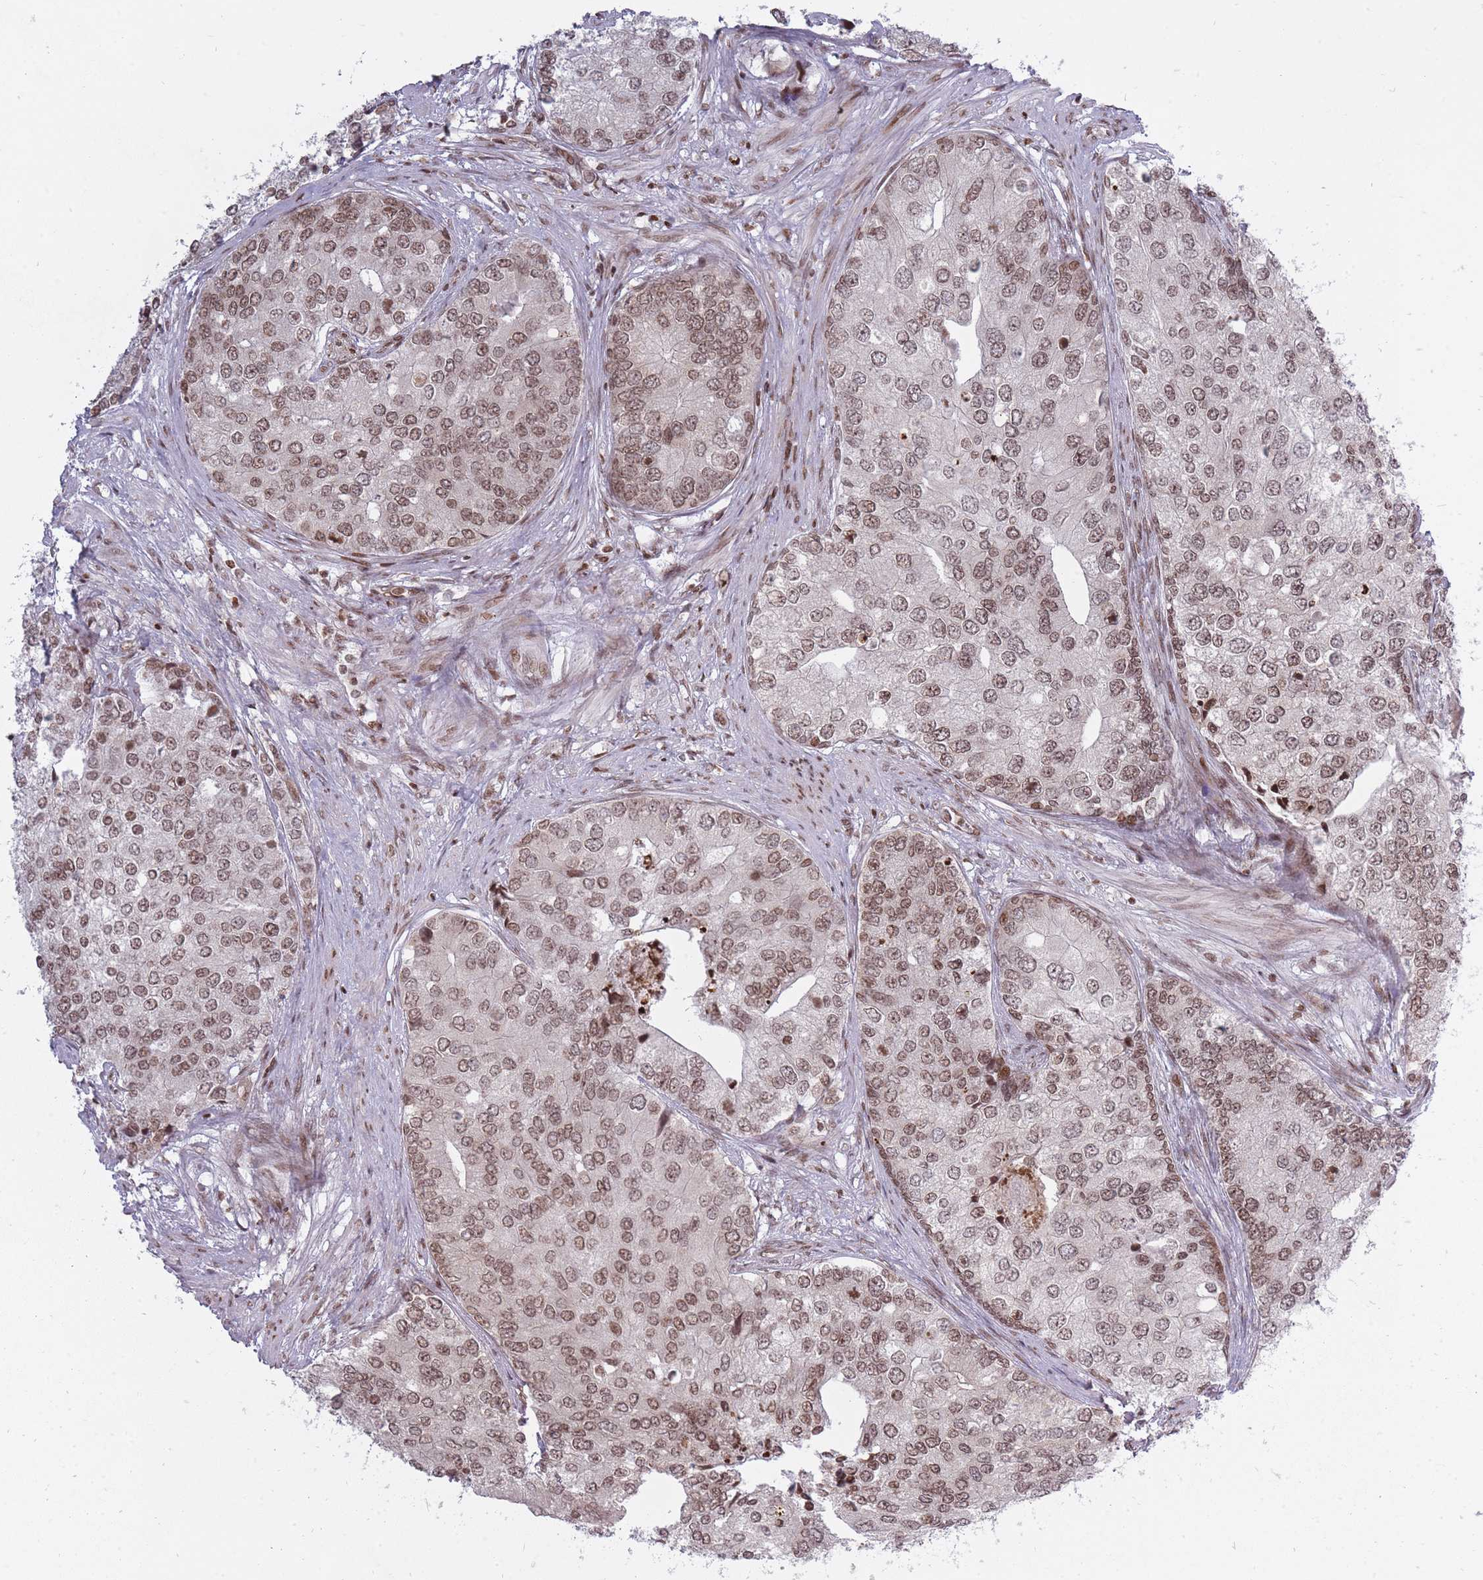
{"staining": {"intensity": "moderate", "quantity": ">75%", "location": "nuclear"}, "tissue": "prostate cancer", "cell_type": "Tumor cells", "image_type": "cancer", "snomed": [{"axis": "morphology", "description": "Adenocarcinoma, High grade"}, {"axis": "topography", "description": "Prostate"}], "caption": "A photomicrograph of human high-grade adenocarcinoma (prostate) stained for a protein shows moderate nuclear brown staining in tumor cells.", "gene": "TMC6", "patient": {"sex": "male", "age": 62}}